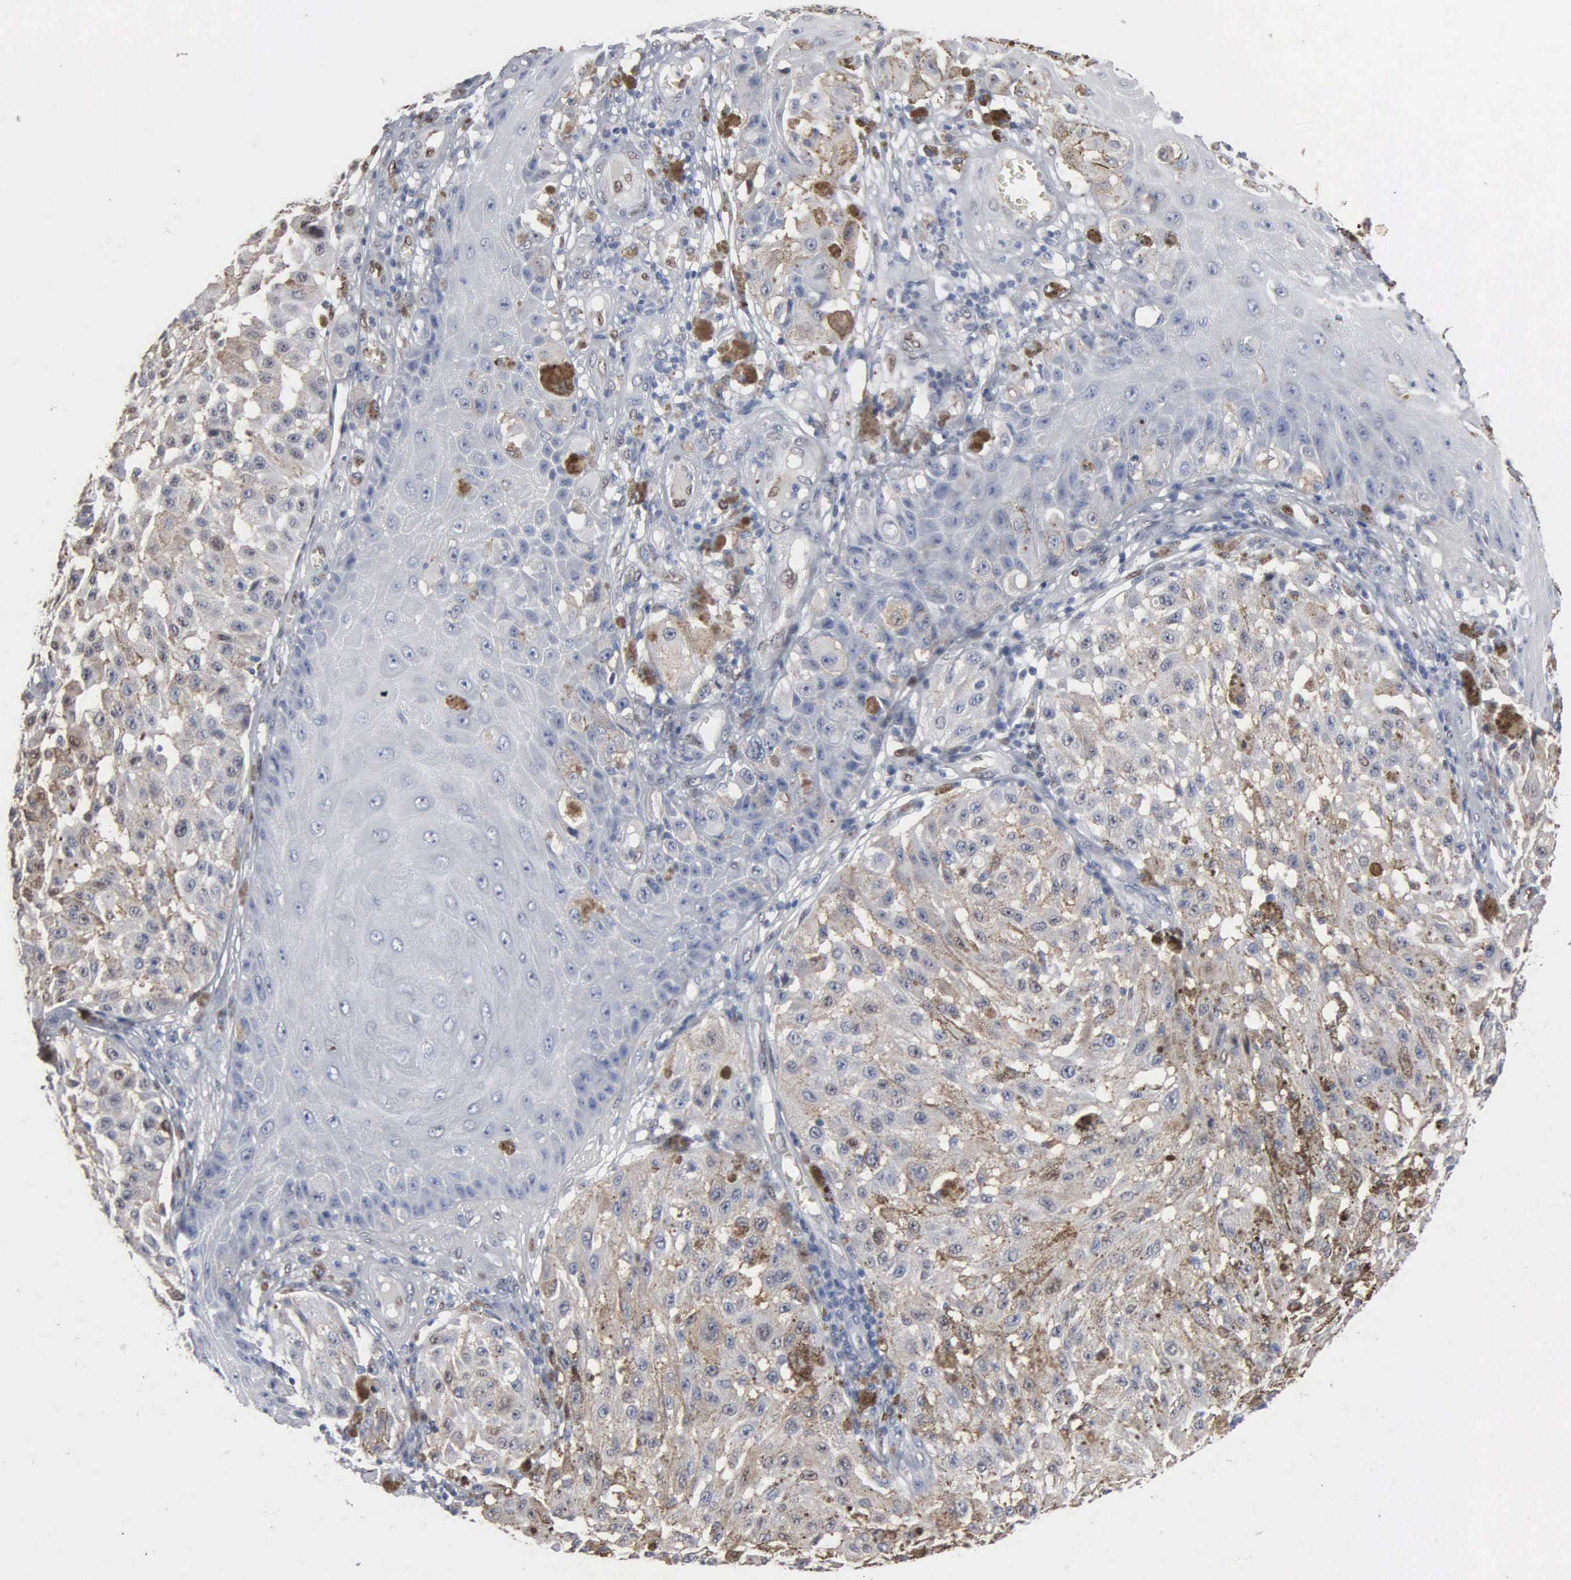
{"staining": {"intensity": "negative", "quantity": "none", "location": "none"}, "tissue": "melanoma", "cell_type": "Tumor cells", "image_type": "cancer", "snomed": [{"axis": "morphology", "description": "Malignant melanoma, NOS"}, {"axis": "topography", "description": "Skin"}], "caption": "Tumor cells show no significant protein expression in malignant melanoma. (DAB (3,3'-diaminobenzidine) immunohistochemistry visualized using brightfield microscopy, high magnification).", "gene": "FGF2", "patient": {"sex": "female", "age": 64}}